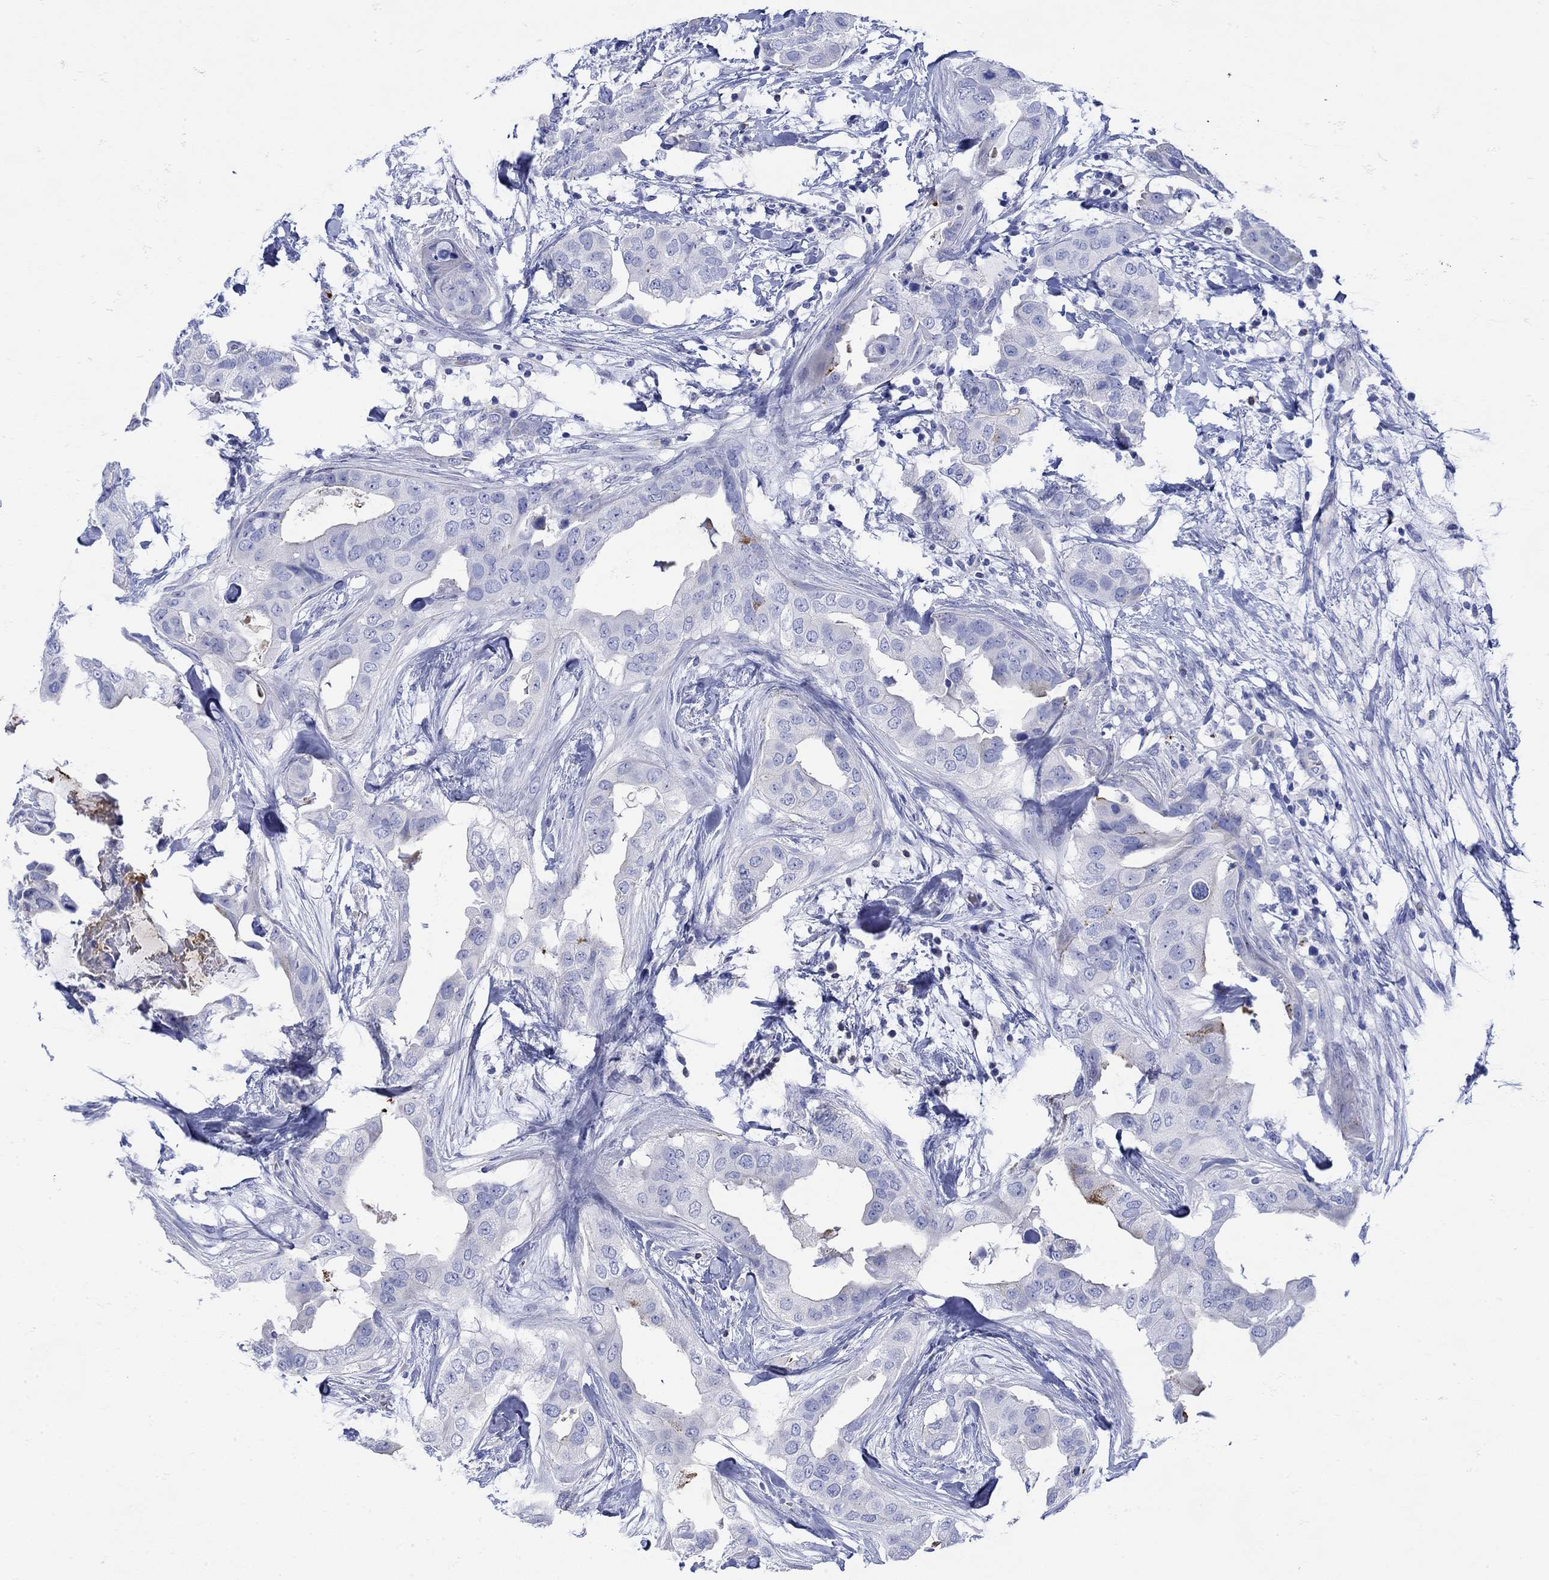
{"staining": {"intensity": "negative", "quantity": "none", "location": "none"}, "tissue": "breast cancer", "cell_type": "Tumor cells", "image_type": "cancer", "snomed": [{"axis": "morphology", "description": "Normal tissue, NOS"}, {"axis": "morphology", "description": "Duct carcinoma"}, {"axis": "topography", "description": "Breast"}], "caption": "Breast cancer was stained to show a protein in brown. There is no significant expression in tumor cells.", "gene": "ANKMY1", "patient": {"sex": "female", "age": 40}}